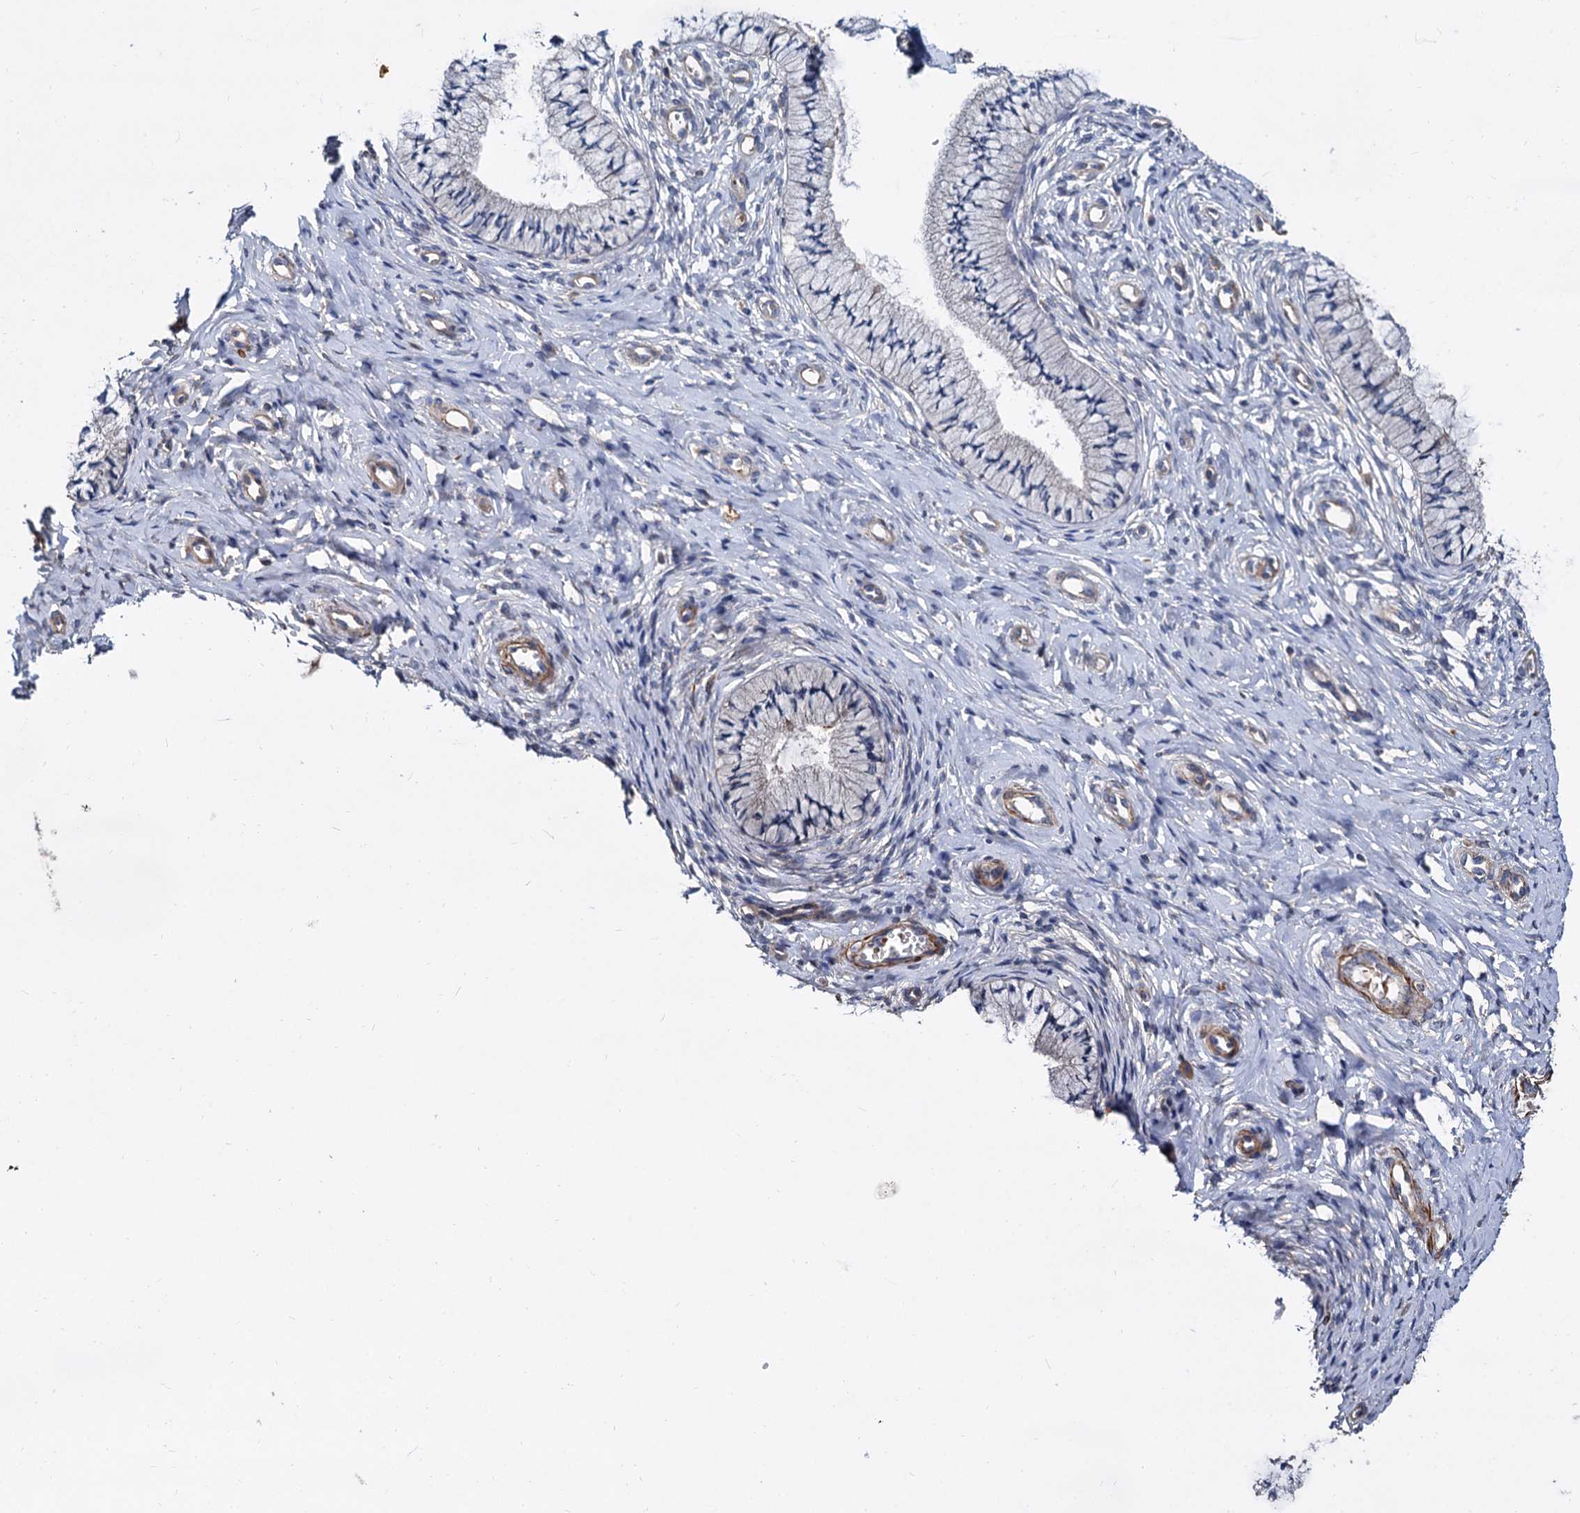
{"staining": {"intensity": "negative", "quantity": "none", "location": "none"}, "tissue": "cervix", "cell_type": "Glandular cells", "image_type": "normal", "snomed": [{"axis": "morphology", "description": "Normal tissue, NOS"}, {"axis": "topography", "description": "Cervix"}], "caption": "This is a photomicrograph of immunohistochemistry staining of benign cervix, which shows no staining in glandular cells. (DAB IHC visualized using brightfield microscopy, high magnification).", "gene": "ISM2", "patient": {"sex": "female", "age": 36}}